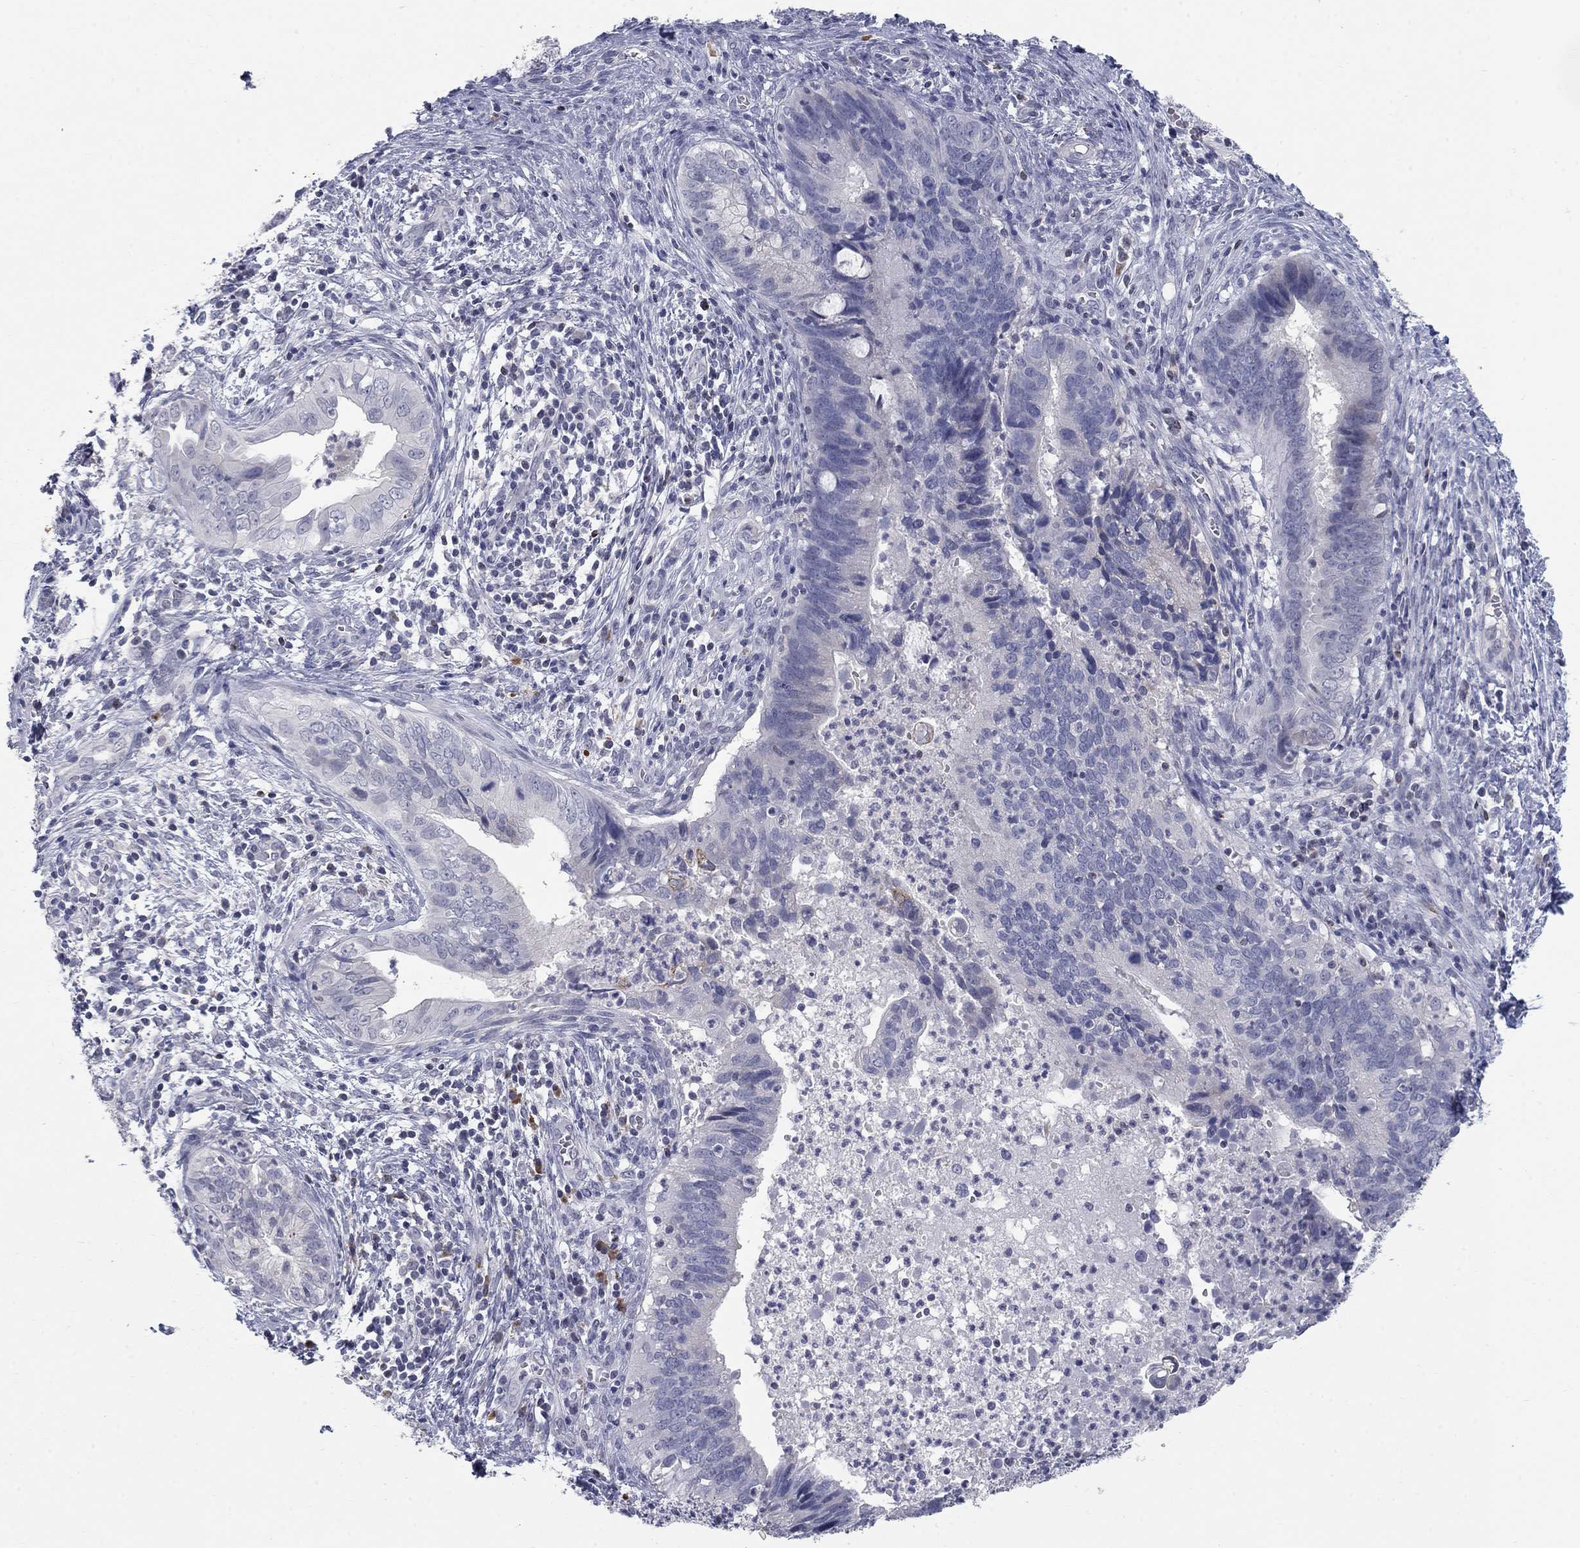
{"staining": {"intensity": "negative", "quantity": "none", "location": "none"}, "tissue": "cervical cancer", "cell_type": "Tumor cells", "image_type": "cancer", "snomed": [{"axis": "morphology", "description": "Adenocarcinoma, NOS"}, {"axis": "topography", "description": "Cervix"}], "caption": "The photomicrograph displays no staining of tumor cells in cervical adenocarcinoma.", "gene": "NTRK2", "patient": {"sex": "female", "age": 42}}